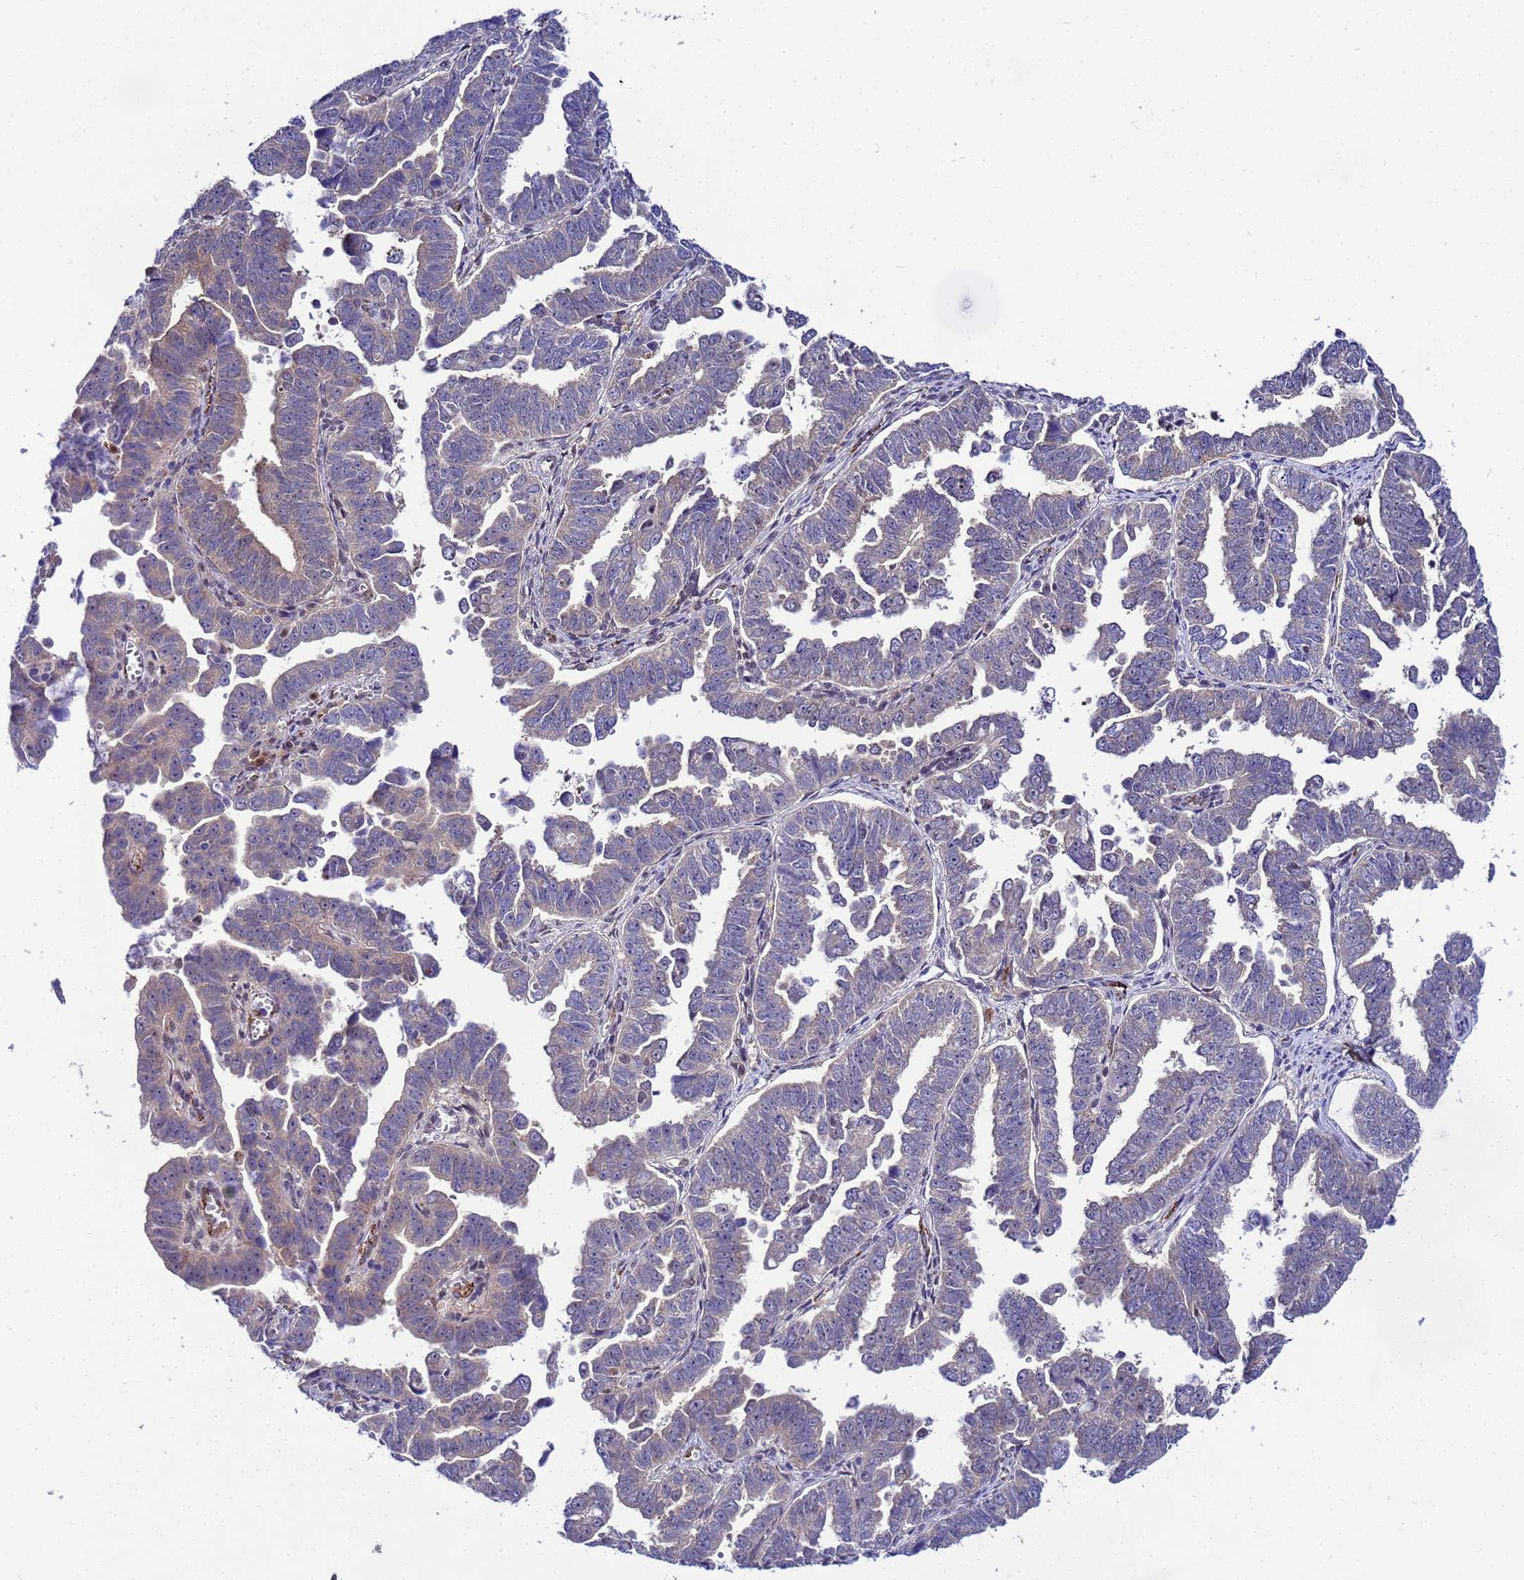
{"staining": {"intensity": "weak", "quantity": "<25%", "location": "cytoplasmic/membranous"}, "tissue": "endometrial cancer", "cell_type": "Tumor cells", "image_type": "cancer", "snomed": [{"axis": "morphology", "description": "Adenocarcinoma, NOS"}, {"axis": "topography", "description": "Endometrium"}], "caption": "An image of human endometrial cancer (adenocarcinoma) is negative for staining in tumor cells. (DAB immunohistochemistry with hematoxylin counter stain).", "gene": "SLC25A37", "patient": {"sex": "female", "age": 75}}